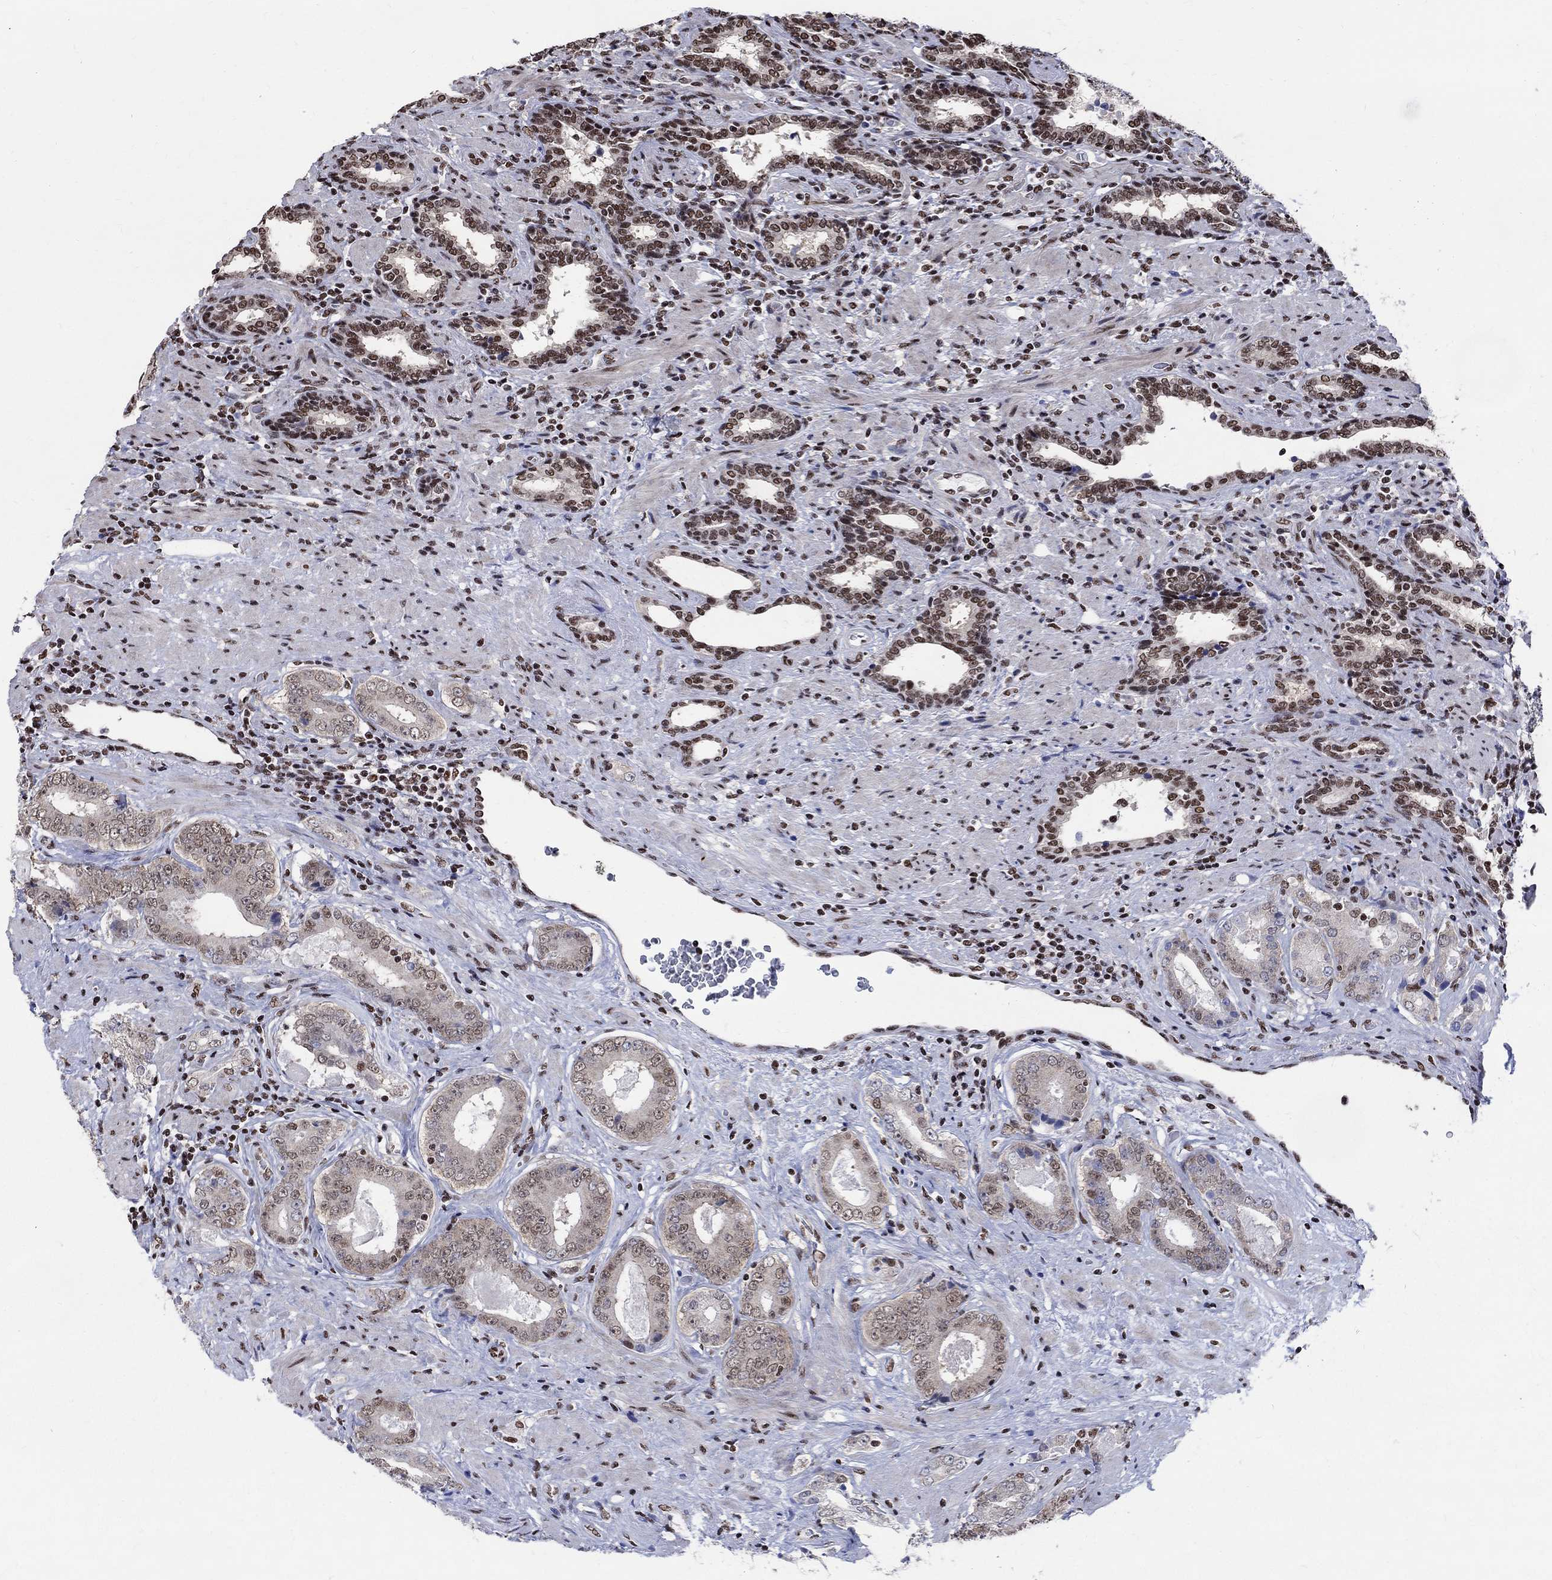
{"staining": {"intensity": "weak", "quantity": "25%-75%", "location": "nuclear"}, "tissue": "prostate cancer", "cell_type": "Tumor cells", "image_type": "cancer", "snomed": [{"axis": "morphology", "description": "Adenocarcinoma, Low grade"}, {"axis": "topography", "description": "Prostate and seminal vesicle, NOS"}], "caption": "Tumor cells demonstrate low levels of weak nuclear expression in about 25%-75% of cells in adenocarcinoma (low-grade) (prostate).", "gene": "FBXO16", "patient": {"sex": "male", "age": 61}}